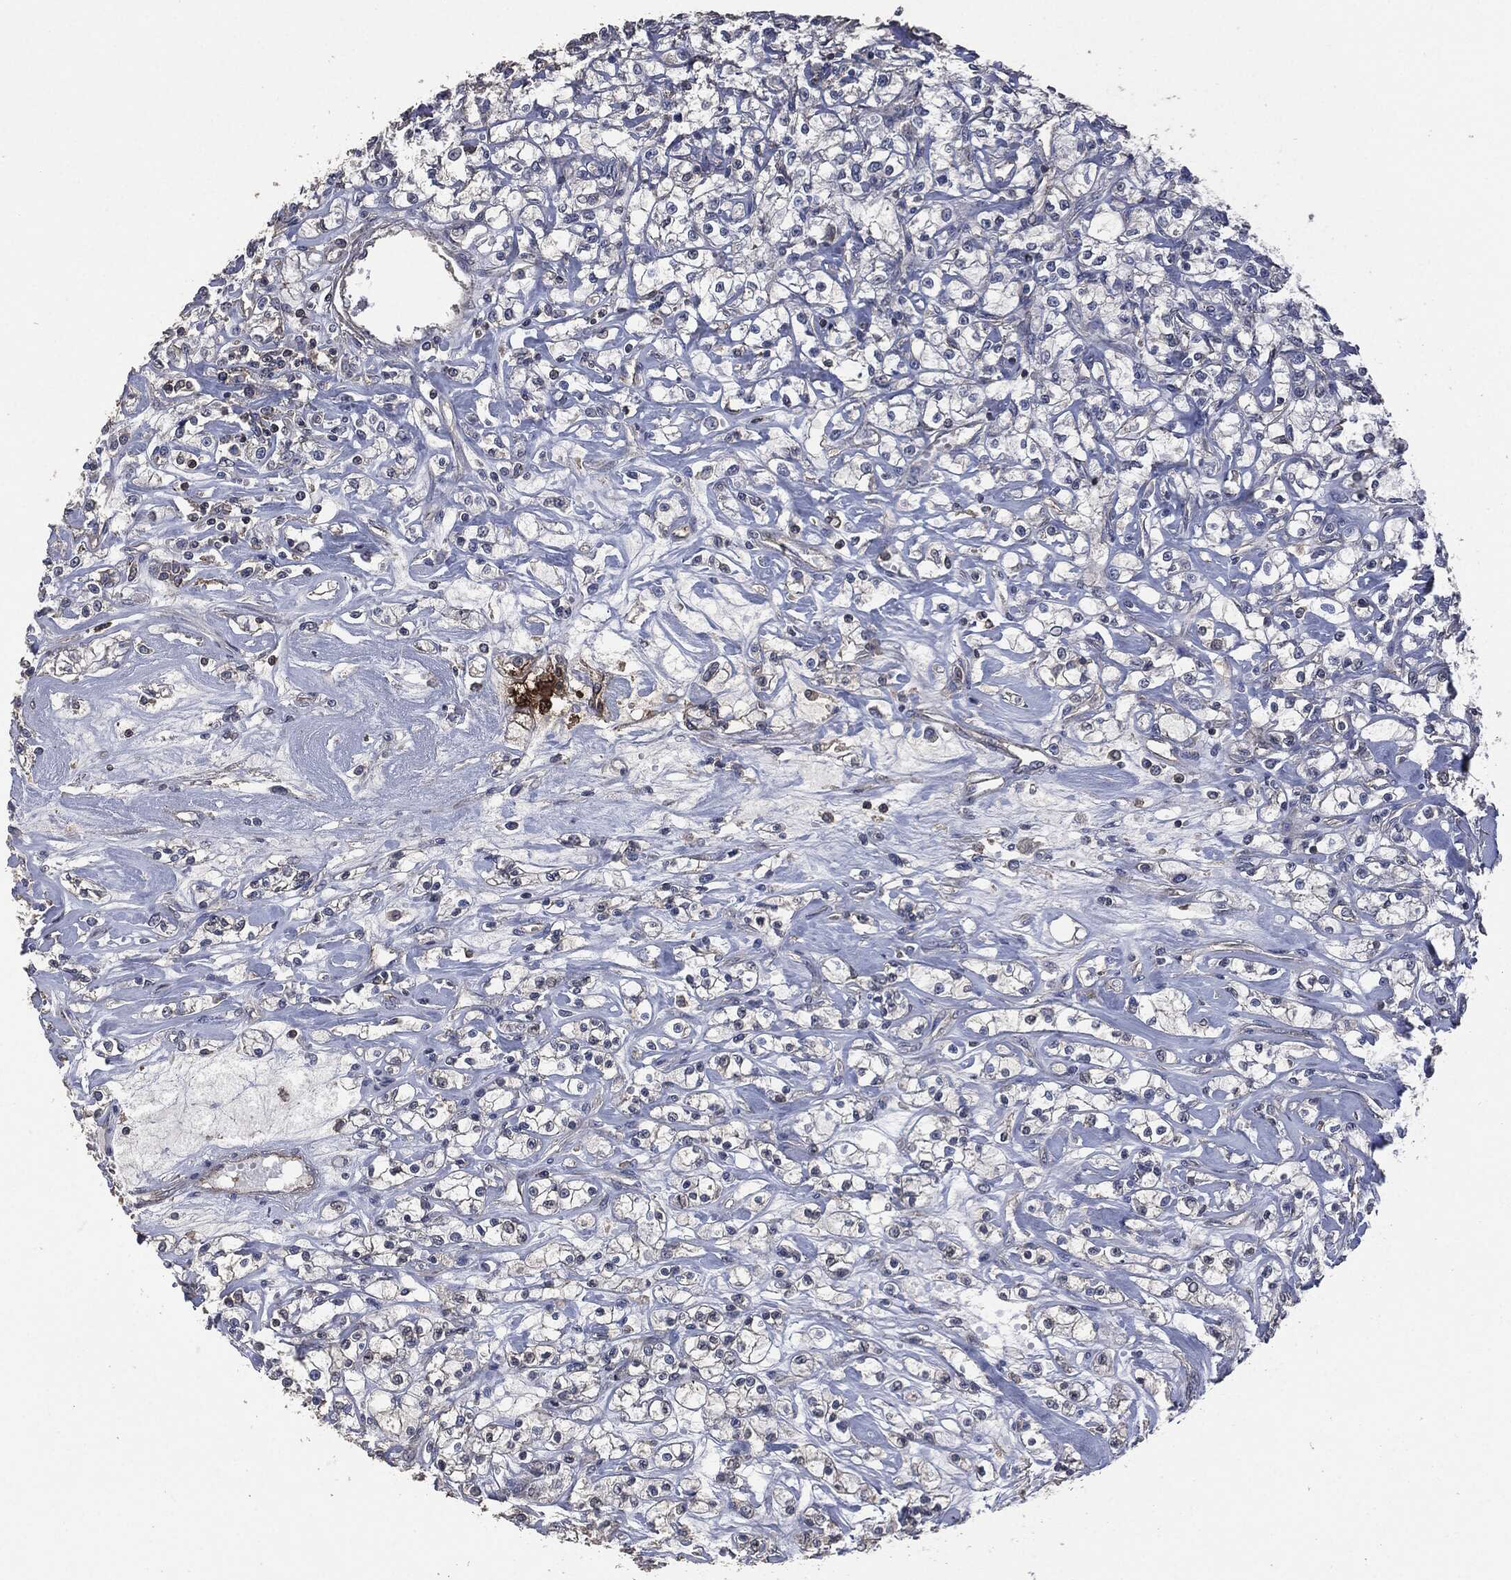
{"staining": {"intensity": "strong", "quantity": "<25%", "location": "cytoplasmic/membranous"}, "tissue": "renal cancer", "cell_type": "Tumor cells", "image_type": "cancer", "snomed": [{"axis": "morphology", "description": "Adenocarcinoma, NOS"}, {"axis": "topography", "description": "Kidney"}], "caption": "Brown immunohistochemical staining in human renal adenocarcinoma reveals strong cytoplasmic/membranous positivity in approximately <25% of tumor cells.", "gene": "MSLN", "patient": {"sex": "female", "age": 59}}